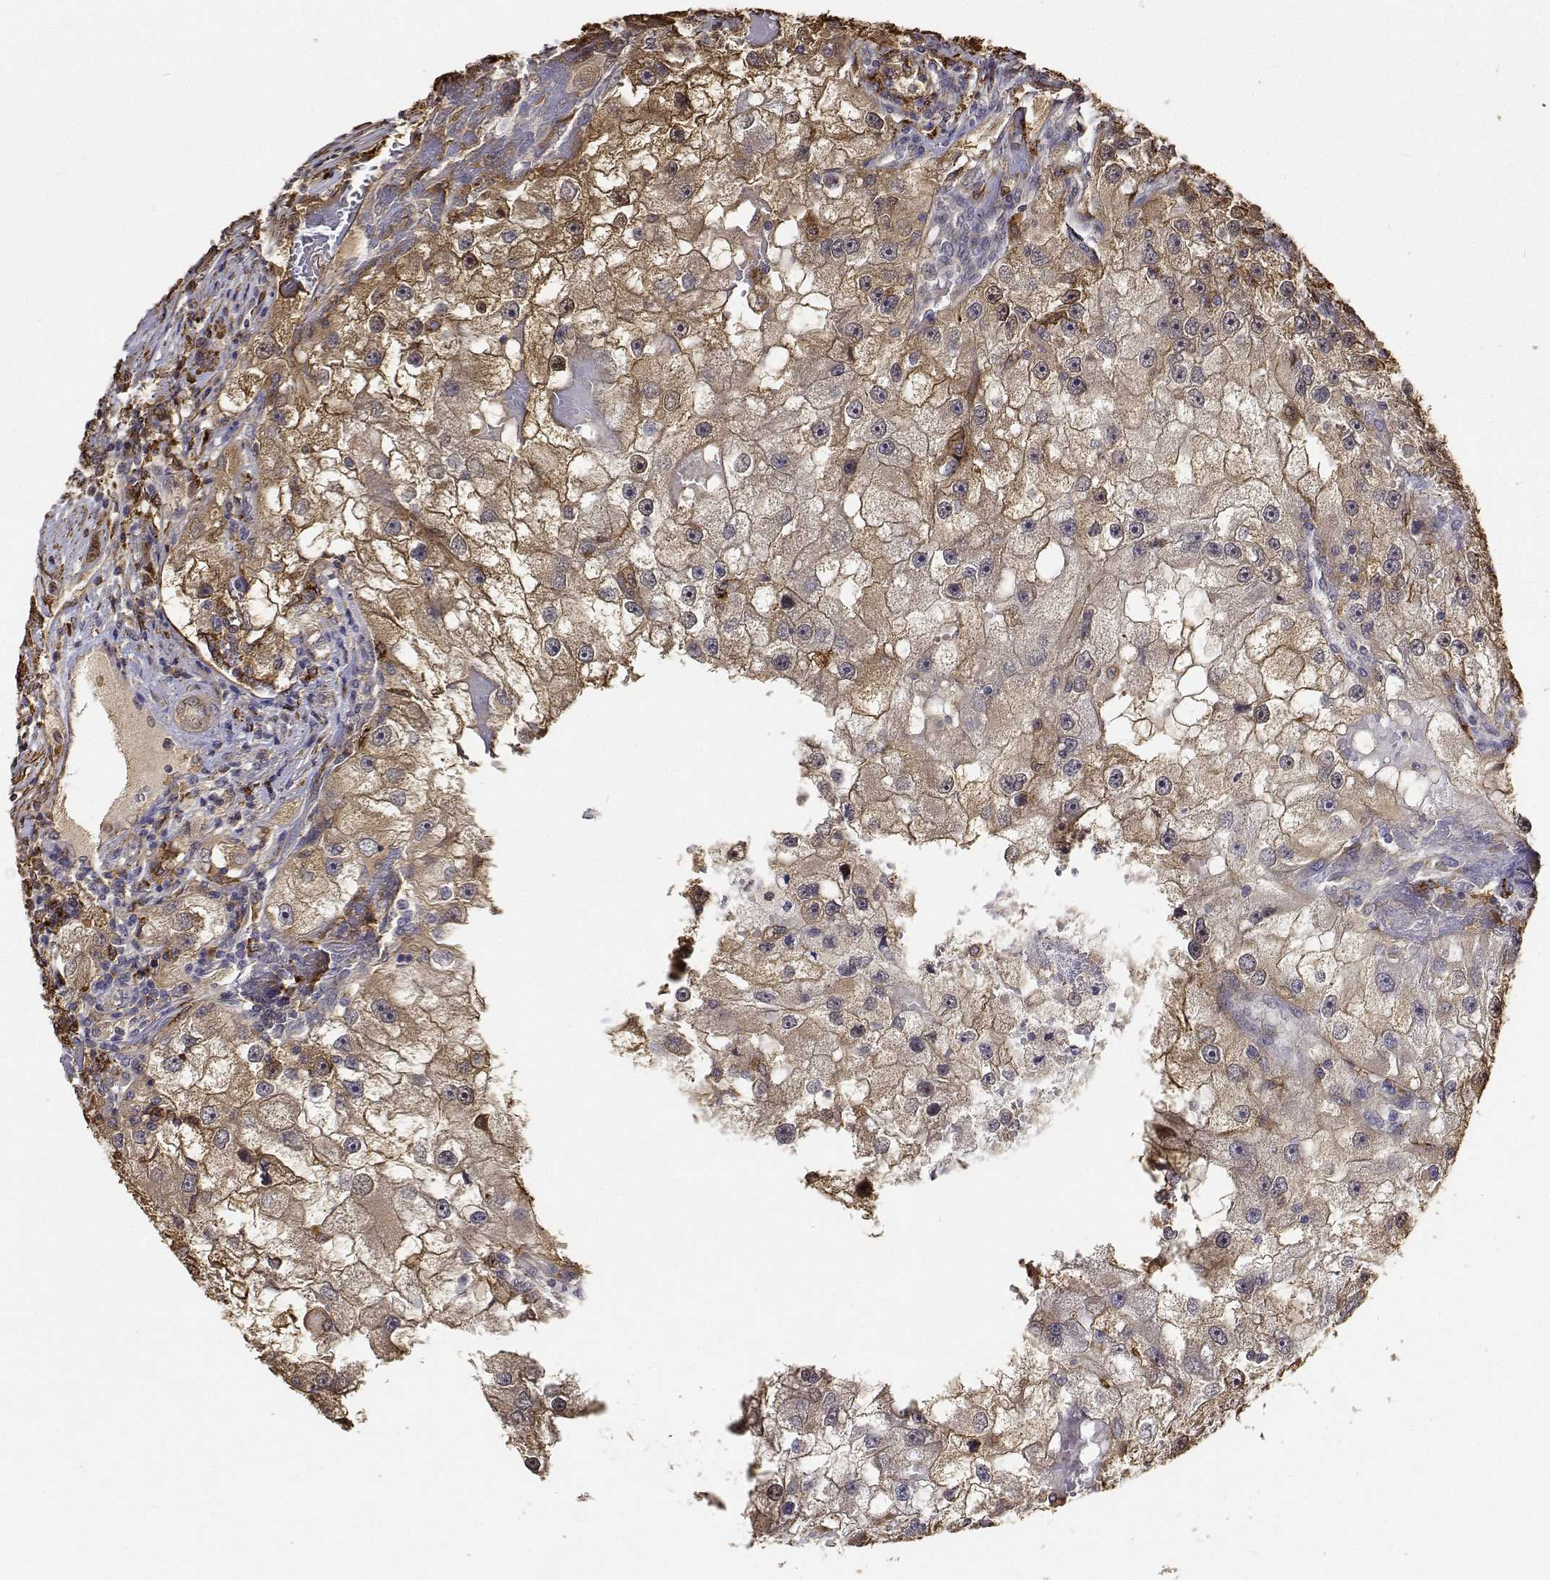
{"staining": {"intensity": "moderate", "quantity": ">75%", "location": "cytoplasmic/membranous"}, "tissue": "renal cancer", "cell_type": "Tumor cells", "image_type": "cancer", "snomed": [{"axis": "morphology", "description": "Adenocarcinoma, NOS"}, {"axis": "topography", "description": "Kidney"}], "caption": "Tumor cells exhibit medium levels of moderate cytoplasmic/membranous staining in approximately >75% of cells in human renal cancer.", "gene": "PCID2", "patient": {"sex": "male", "age": 63}}